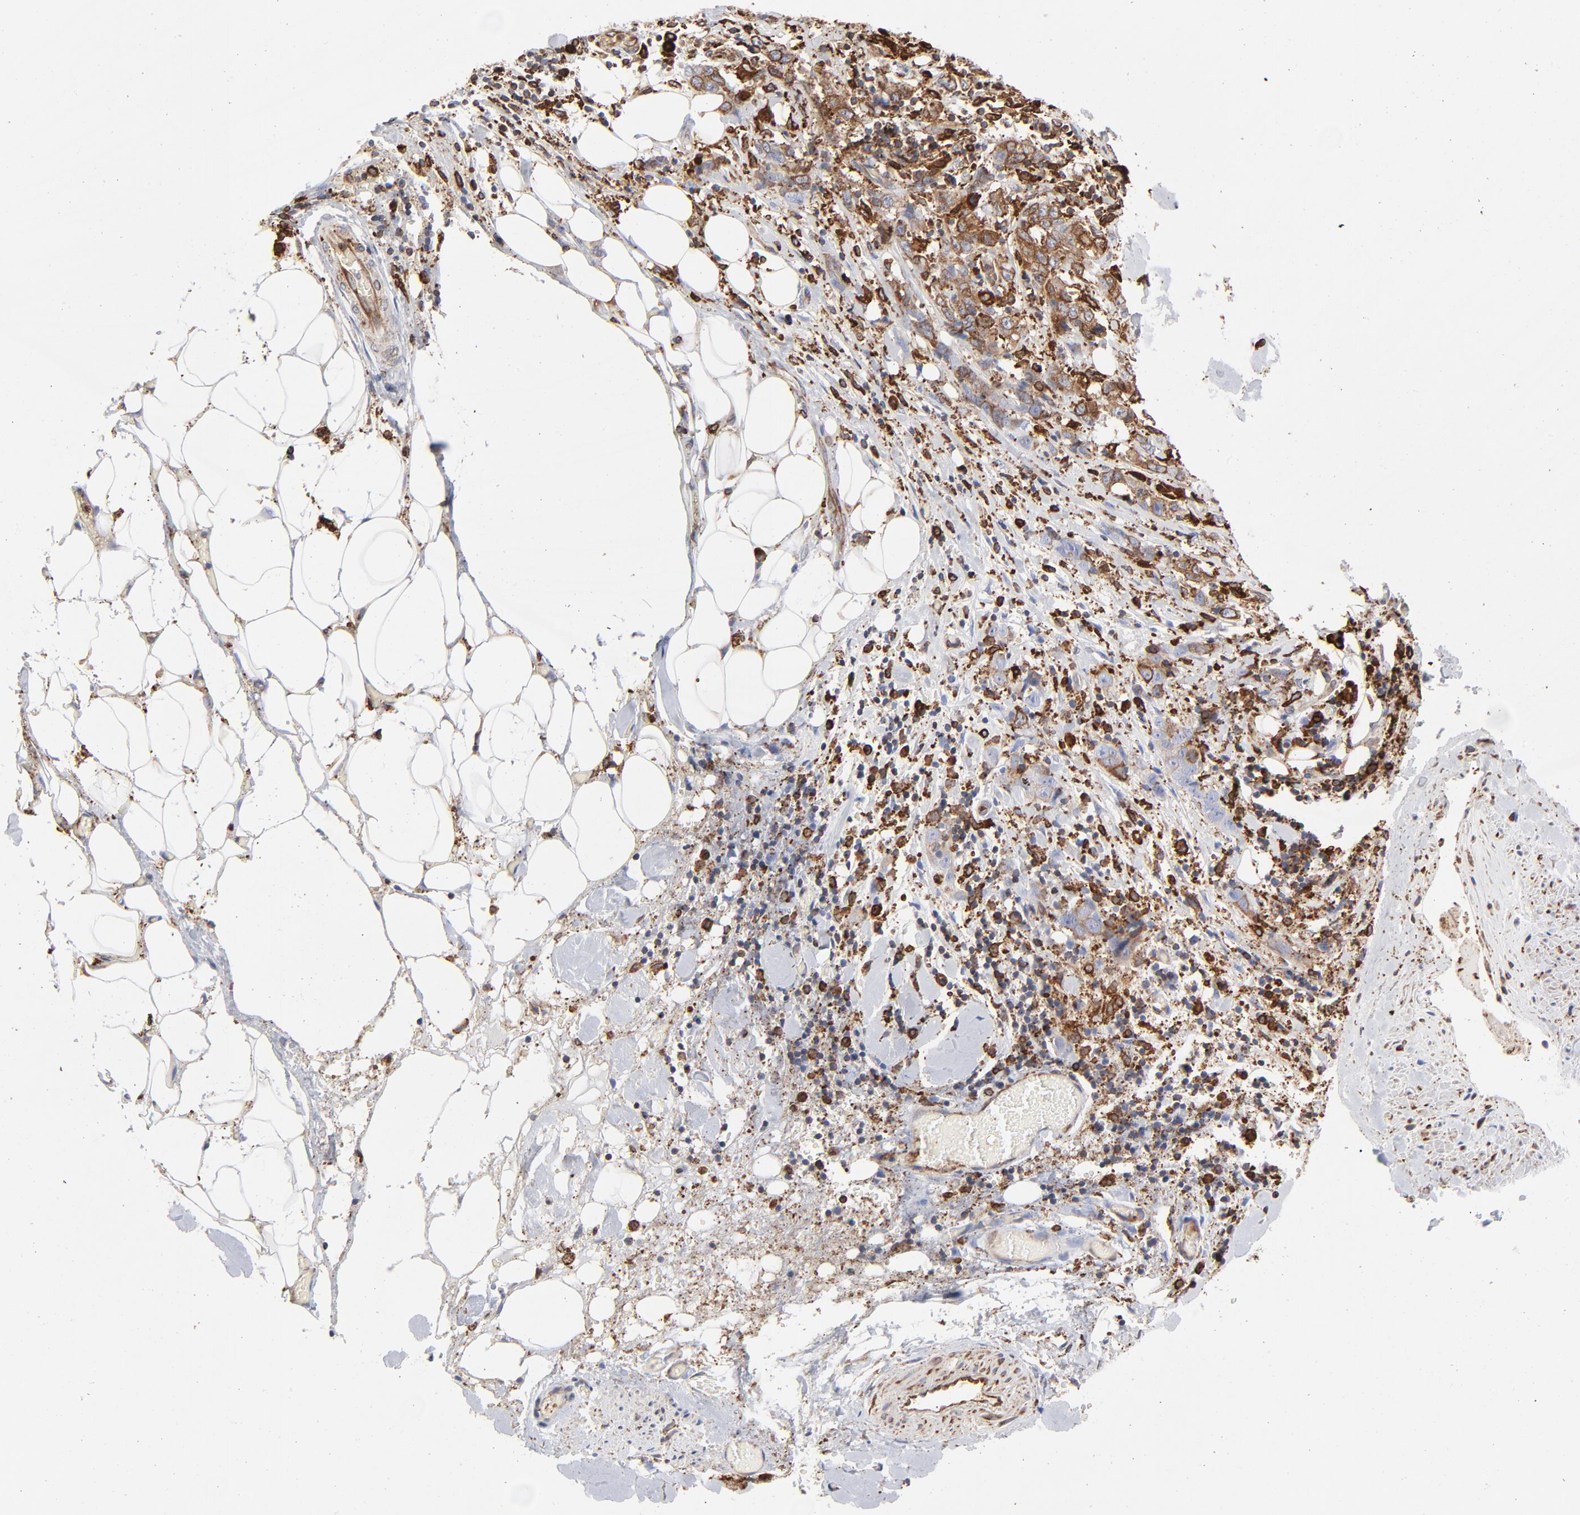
{"staining": {"intensity": "moderate", "quantity": ">75%", "location": "cytoplasmic/membranous"}, "tissue": "stomach cancer", "cell_type": "Tumor cells", "image_type": "cancer", "snomed": [{"axis": "morphology", "description": "Adenocarcinoma, NOS"}, {"axis": "topography", "description": "Stomach"}], "caption": "Moderate cytoplasmic/membranous staining for a protein is seen in approximately >75% of tumor cells of adenocarcinoma (stomach) using immunohistochemistry.", "gene": "CANX", "patient": {"sex": "male", "age": 48}}